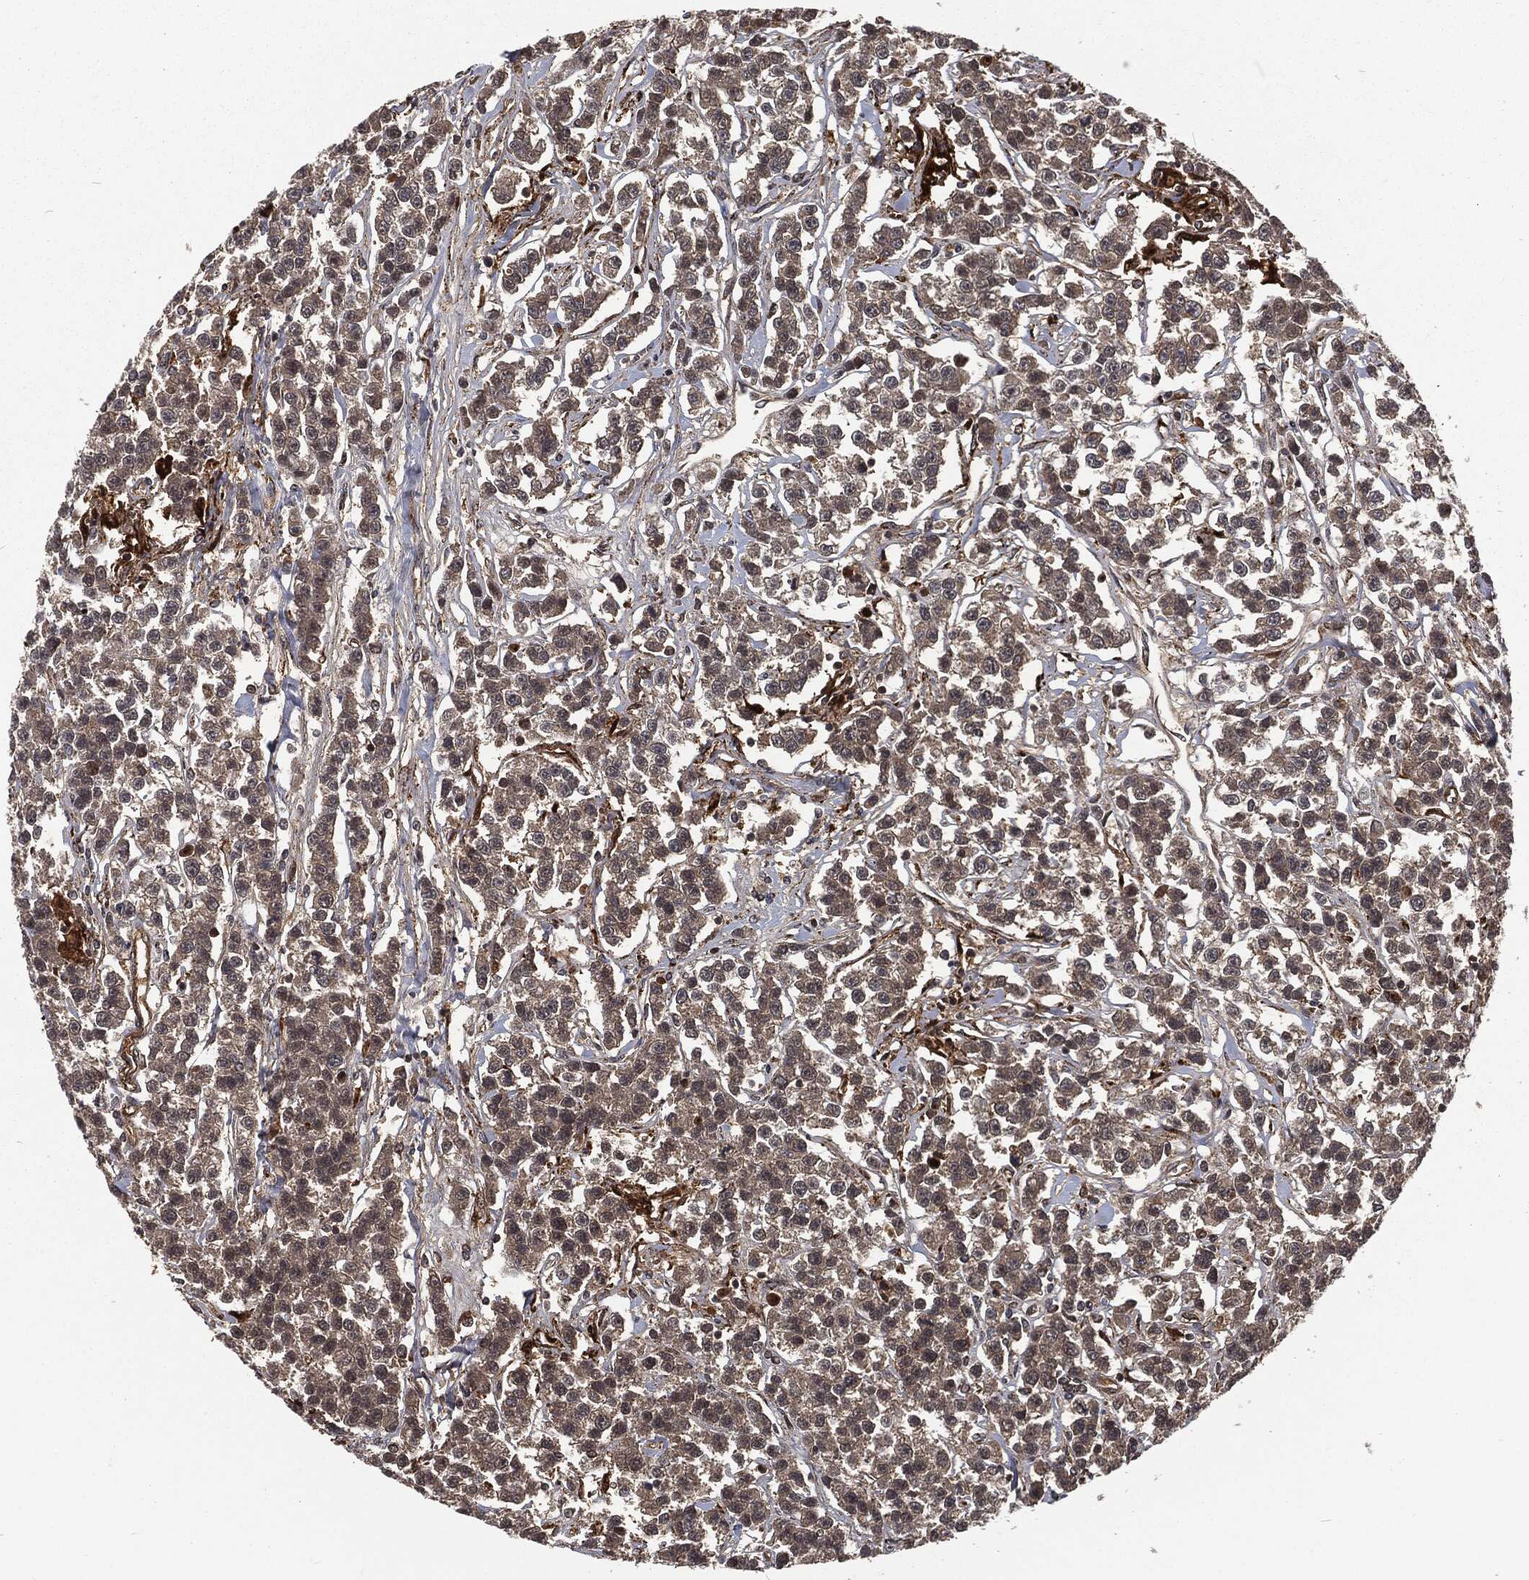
{"staining": {"intensity": "weak", "quantity": "25%-75%", "location": "cytoplasmic/membranous"}, "tissue": "testis cancer", "cell_type": "Tumor cells", "image_type": "cancer", "snomed": [{"axis": "morphology", "description": "Seminoma, NOS"}, {"axis": "topography", "description": "Testis"}], "caption": "Human seminoma (testis) stained with a brown dye exhibits weak cytoplasmic/membranous positive expression in approximately 25%-75% of tumor cells.", "gene": "RFTN1", "patient": {"sex": "male", "age": 59}}